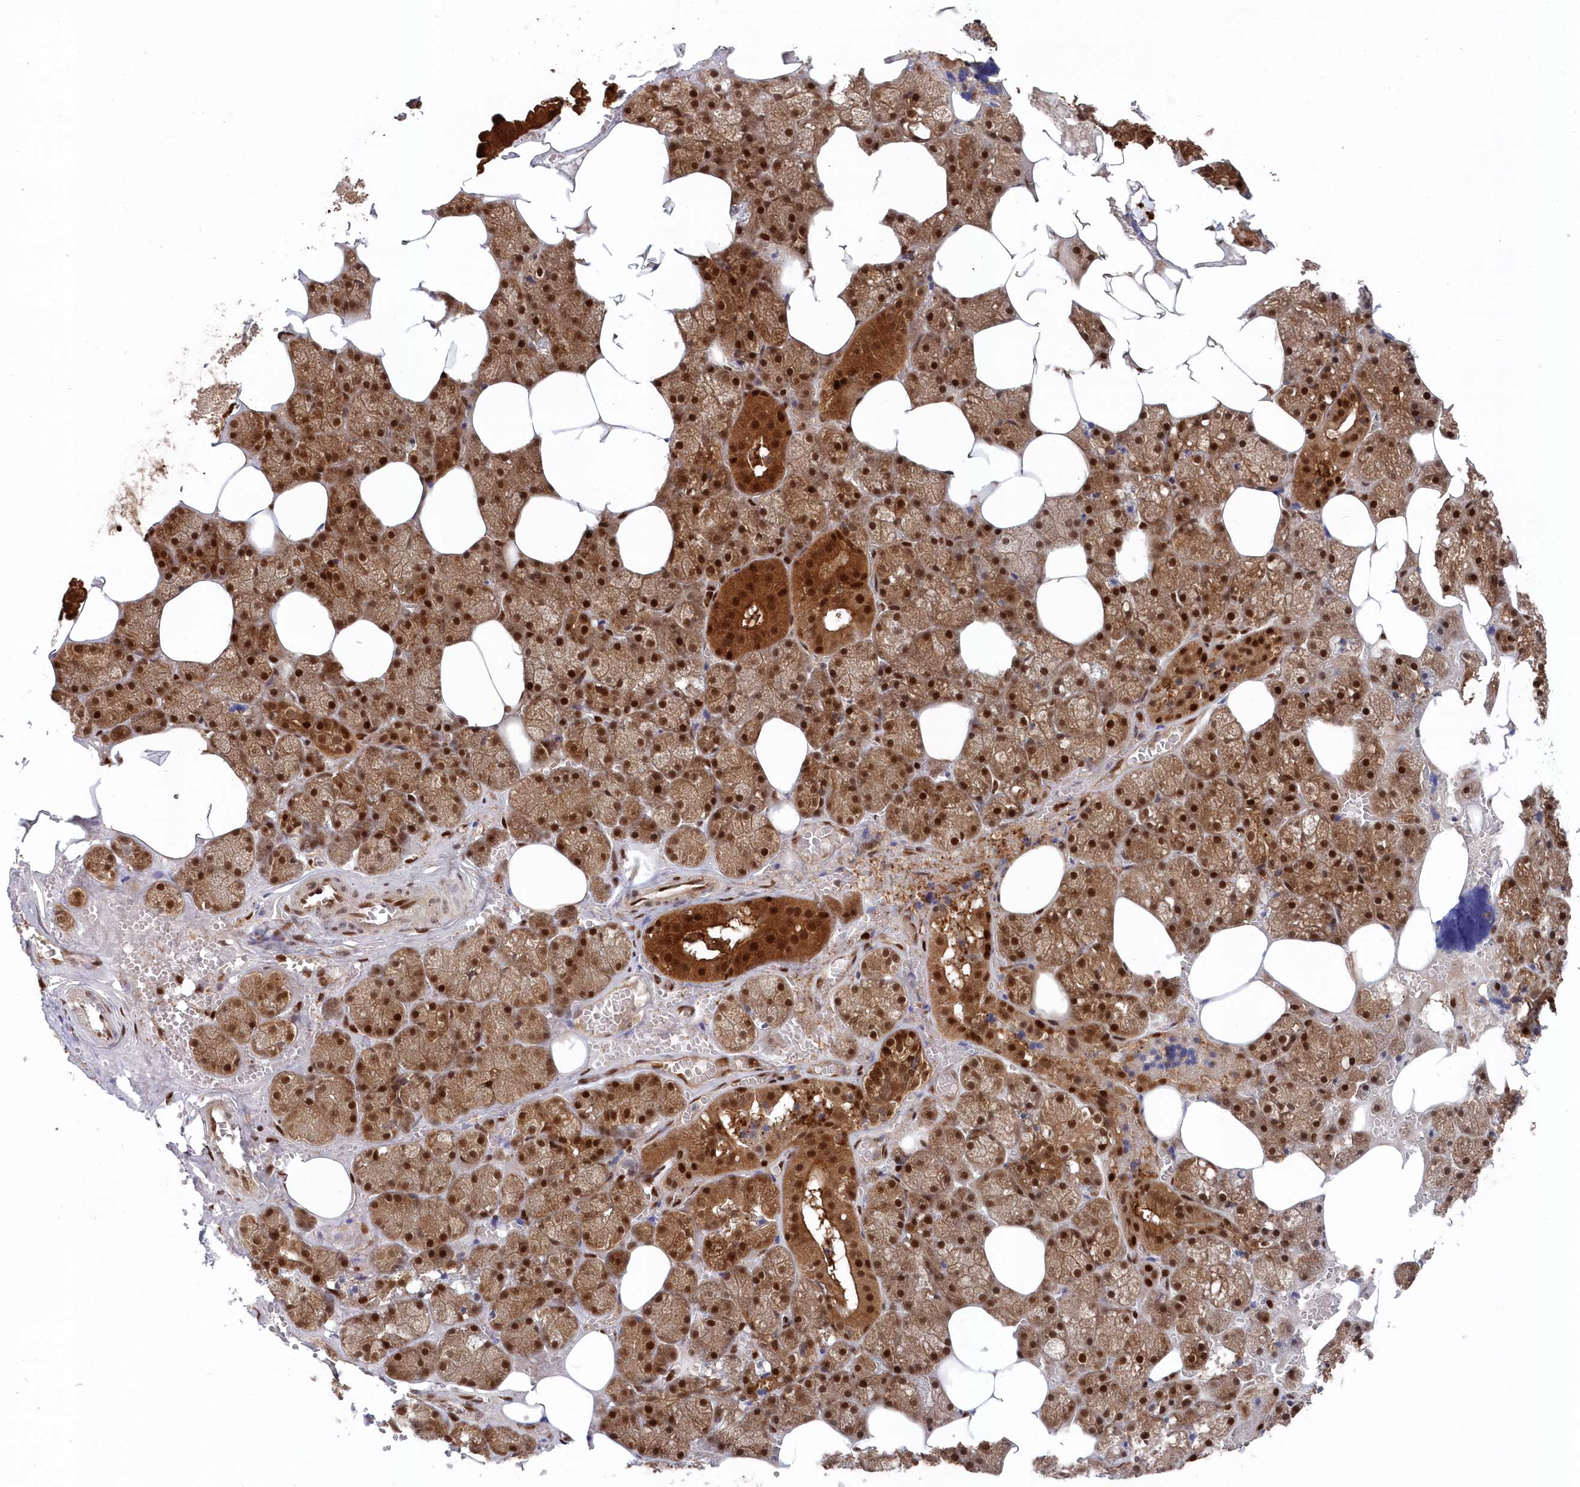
{"staining": {"intensity": "strong", "quantity": ">75%", "location": "cytoplasmic/membranous,nuclear"}, "tissue": "salivary gland", "cell_type": "Glandular cells", "image_type": "normal", "snomed": [{"axis": "morphology", "description": "Normal tissue, NOS"}, {"axis": "topography", "description": "Salivary gland"}], "caption": "This micrograph reveals IHC staining of unremarkable salivary gland, with high strong cytoplasmic/membranous,nuclear expression in about >75% of glandular cells.", "gene": "ABHD14B", "patient": {"sex": "male", "age": 62}}